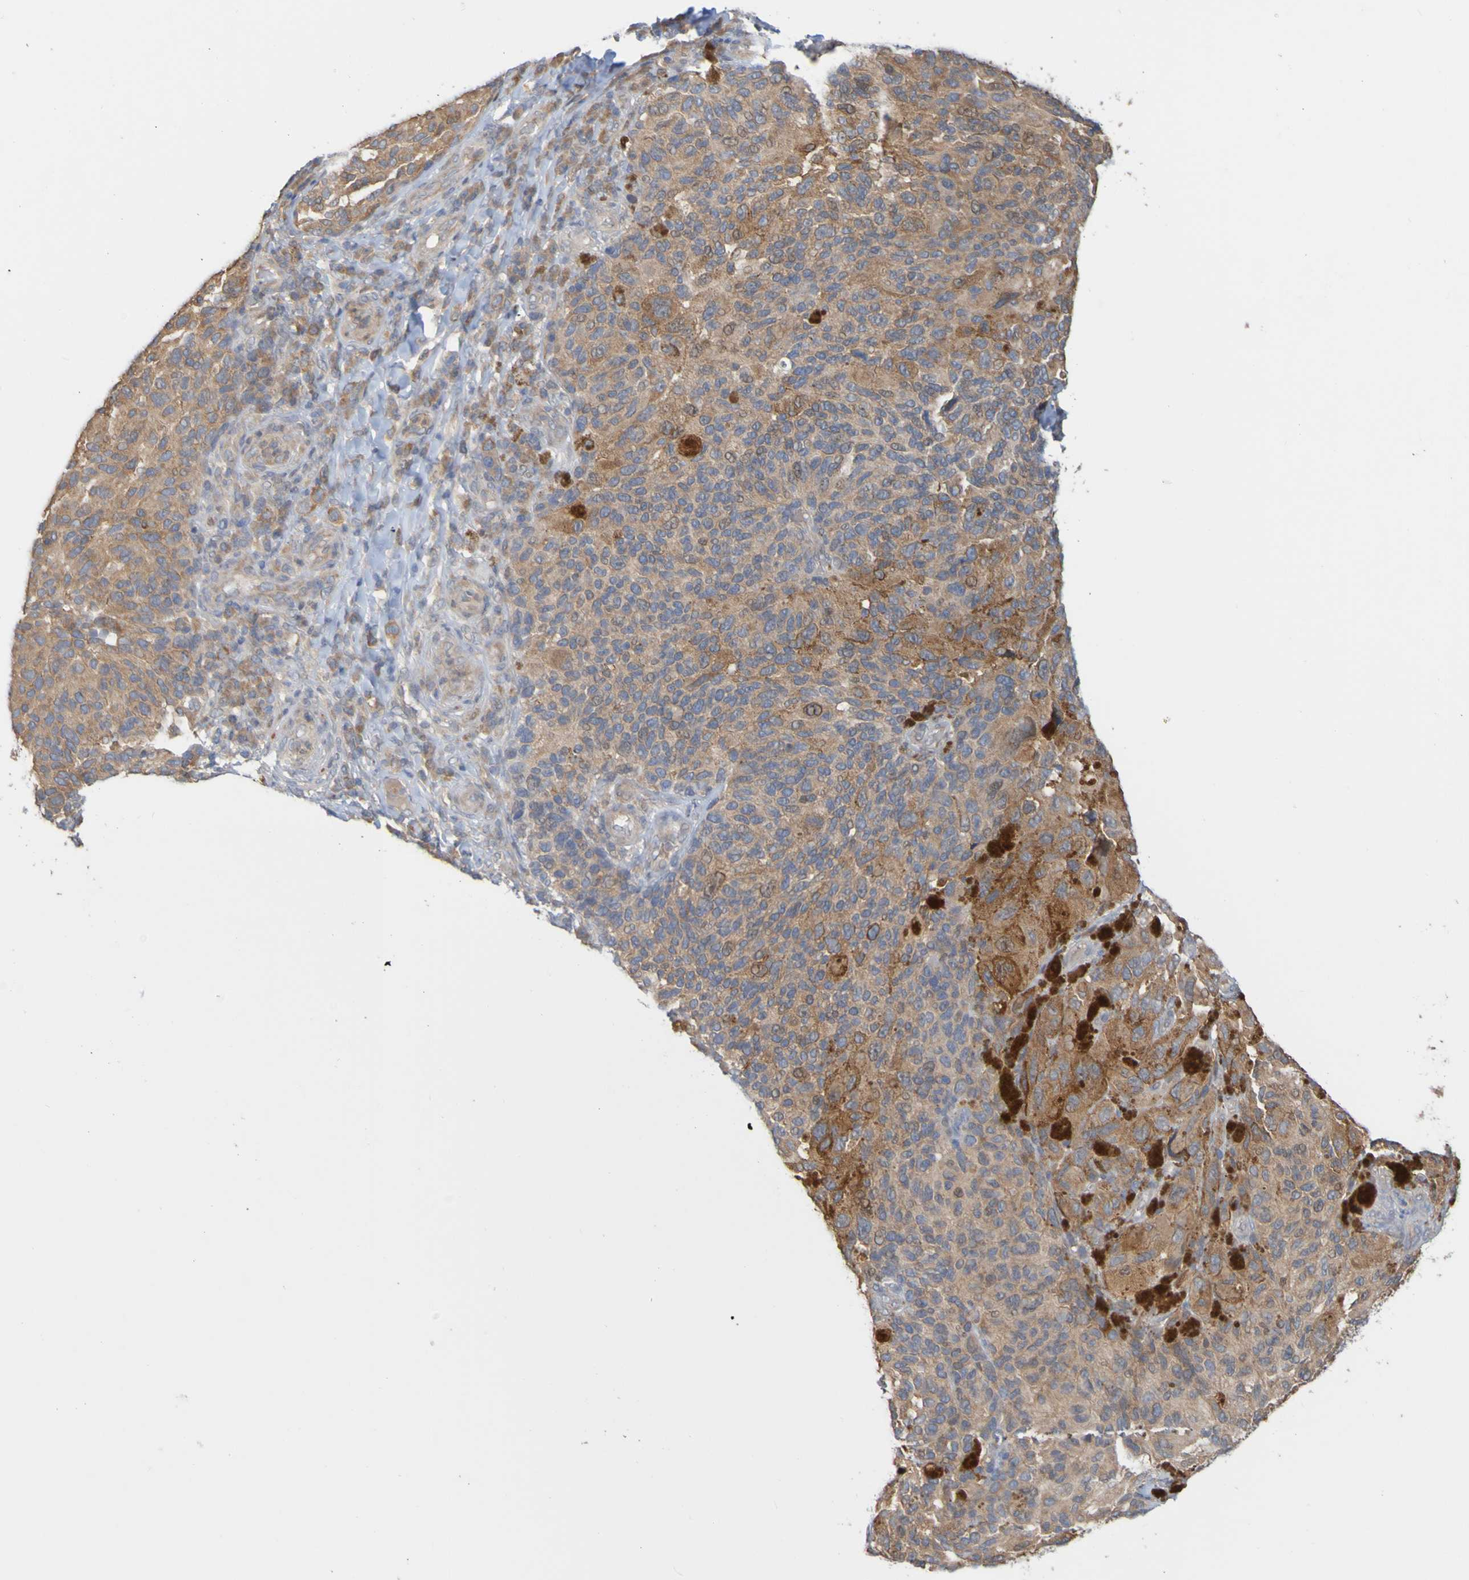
{"staining": {"intensity": "moderate", "quantity": ">75%", "location": "cytoplasmic/membranous"}, "tissue": "melanoma", "cell_type": "Tumor cells", "image_type": "cancer", "snomed": [{"axis": "morphology", "description": "Malignant melanoma, NOS"}, {"axis": "topography", "description": "Skin"}], "caption": "Protein expression analysis of malignant melanoma demonstrates moderate cytoplasmic/membranous staining in approximately >75% of tumor cells. (DAB = brown stain, brightfield microscopy at high magnification).", "gene": "NAV2", "patient": {"sex": "female", "age": 73}}